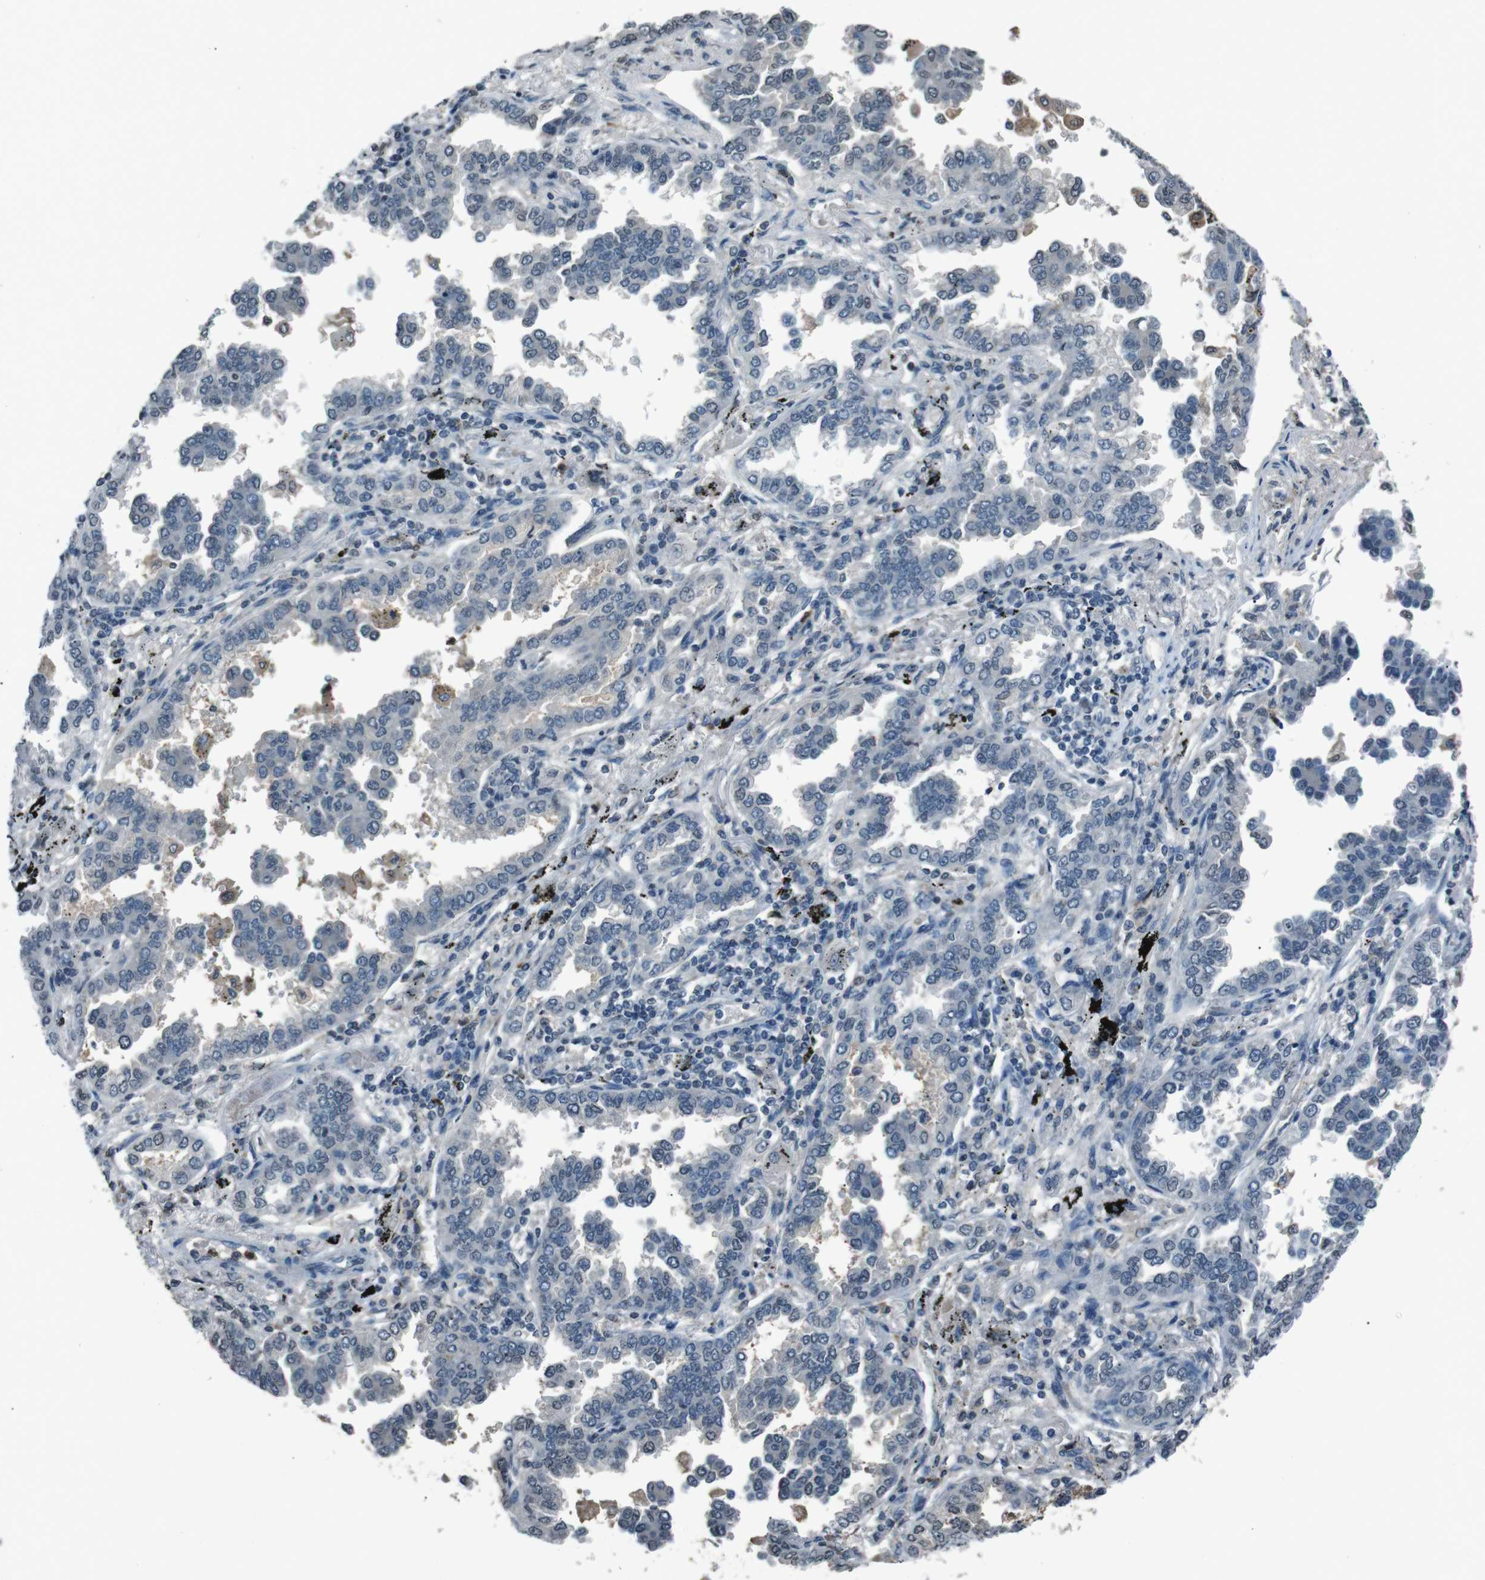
{"staining": {"intensity": "negative", "quantity": "none", "location": "none"}, "tissue": "lung cancer", "cell_type": "Tumor cells", "image_type": "cancer", "snomed": [{"axis": "morphology", "description": "Normal tissue, NOS"}, {"axis": "morphology", "description": "Adenocarcinoma, NOS"}, {"axis": "topography", "description": "Lung"}], "caption": "This is a histopathology image of immunohistochemistry staining of lung cancer, which shows no expression in tumor cells.", "gene": "UGT1A6", "patient": {"sex": "male", "age": 59}}